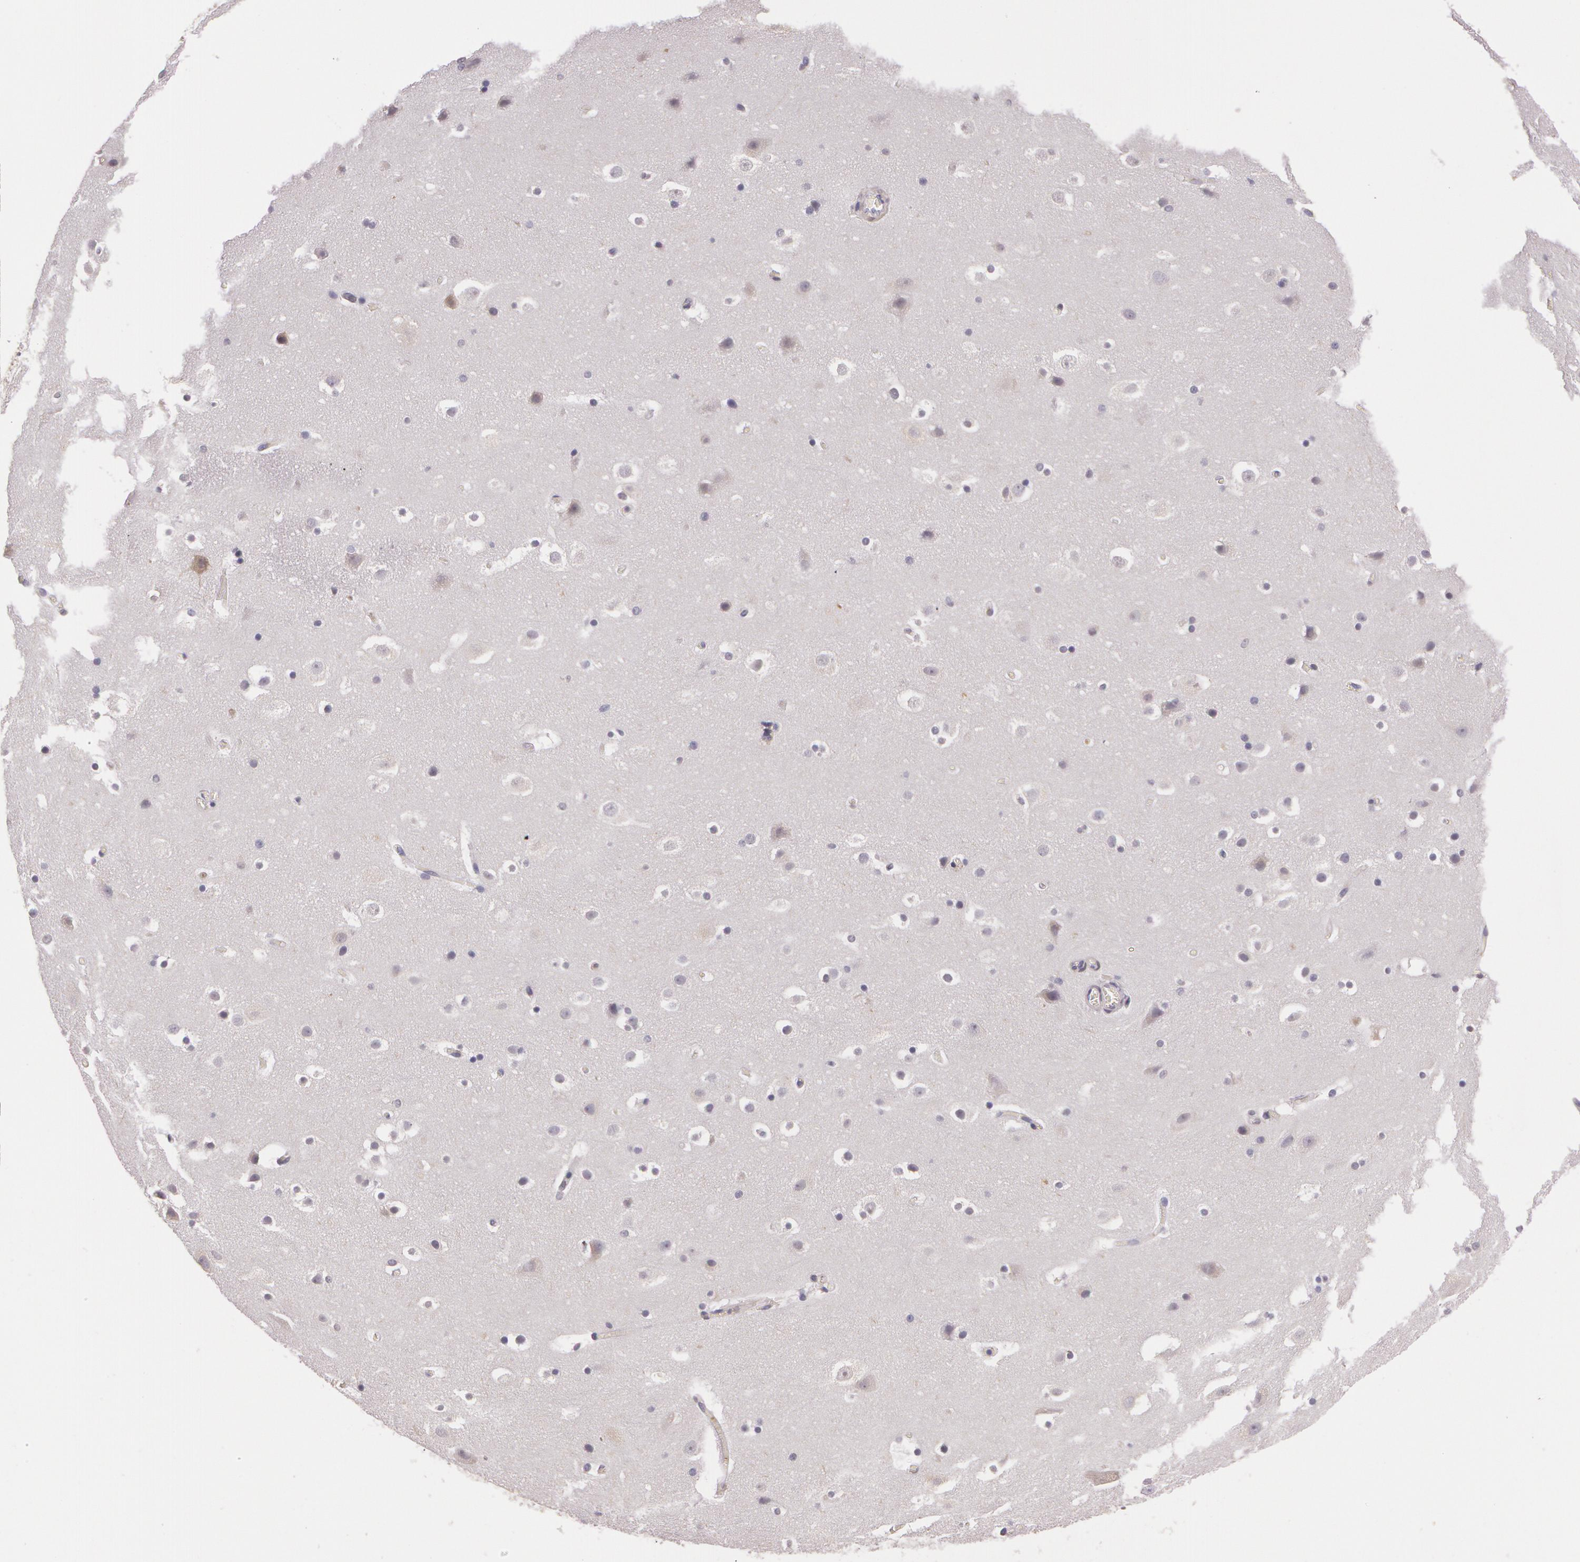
{"staining": {"intensity": "negative", "quantity": "none", "location": "none"}, "tissue": "hippocampus", "cell_type": "Glial cells", "image_type": "normal", "snomed": [{"axis": "morphology", "description": "Normal tissue, NOS"}, {"axis": "topography", "description": "Hippocampus"}], "caption": "Glial cells show no significant expression in benign hippocampus.", "gene": "G2E3", "patient": {"sex": "male", "age": 45}}